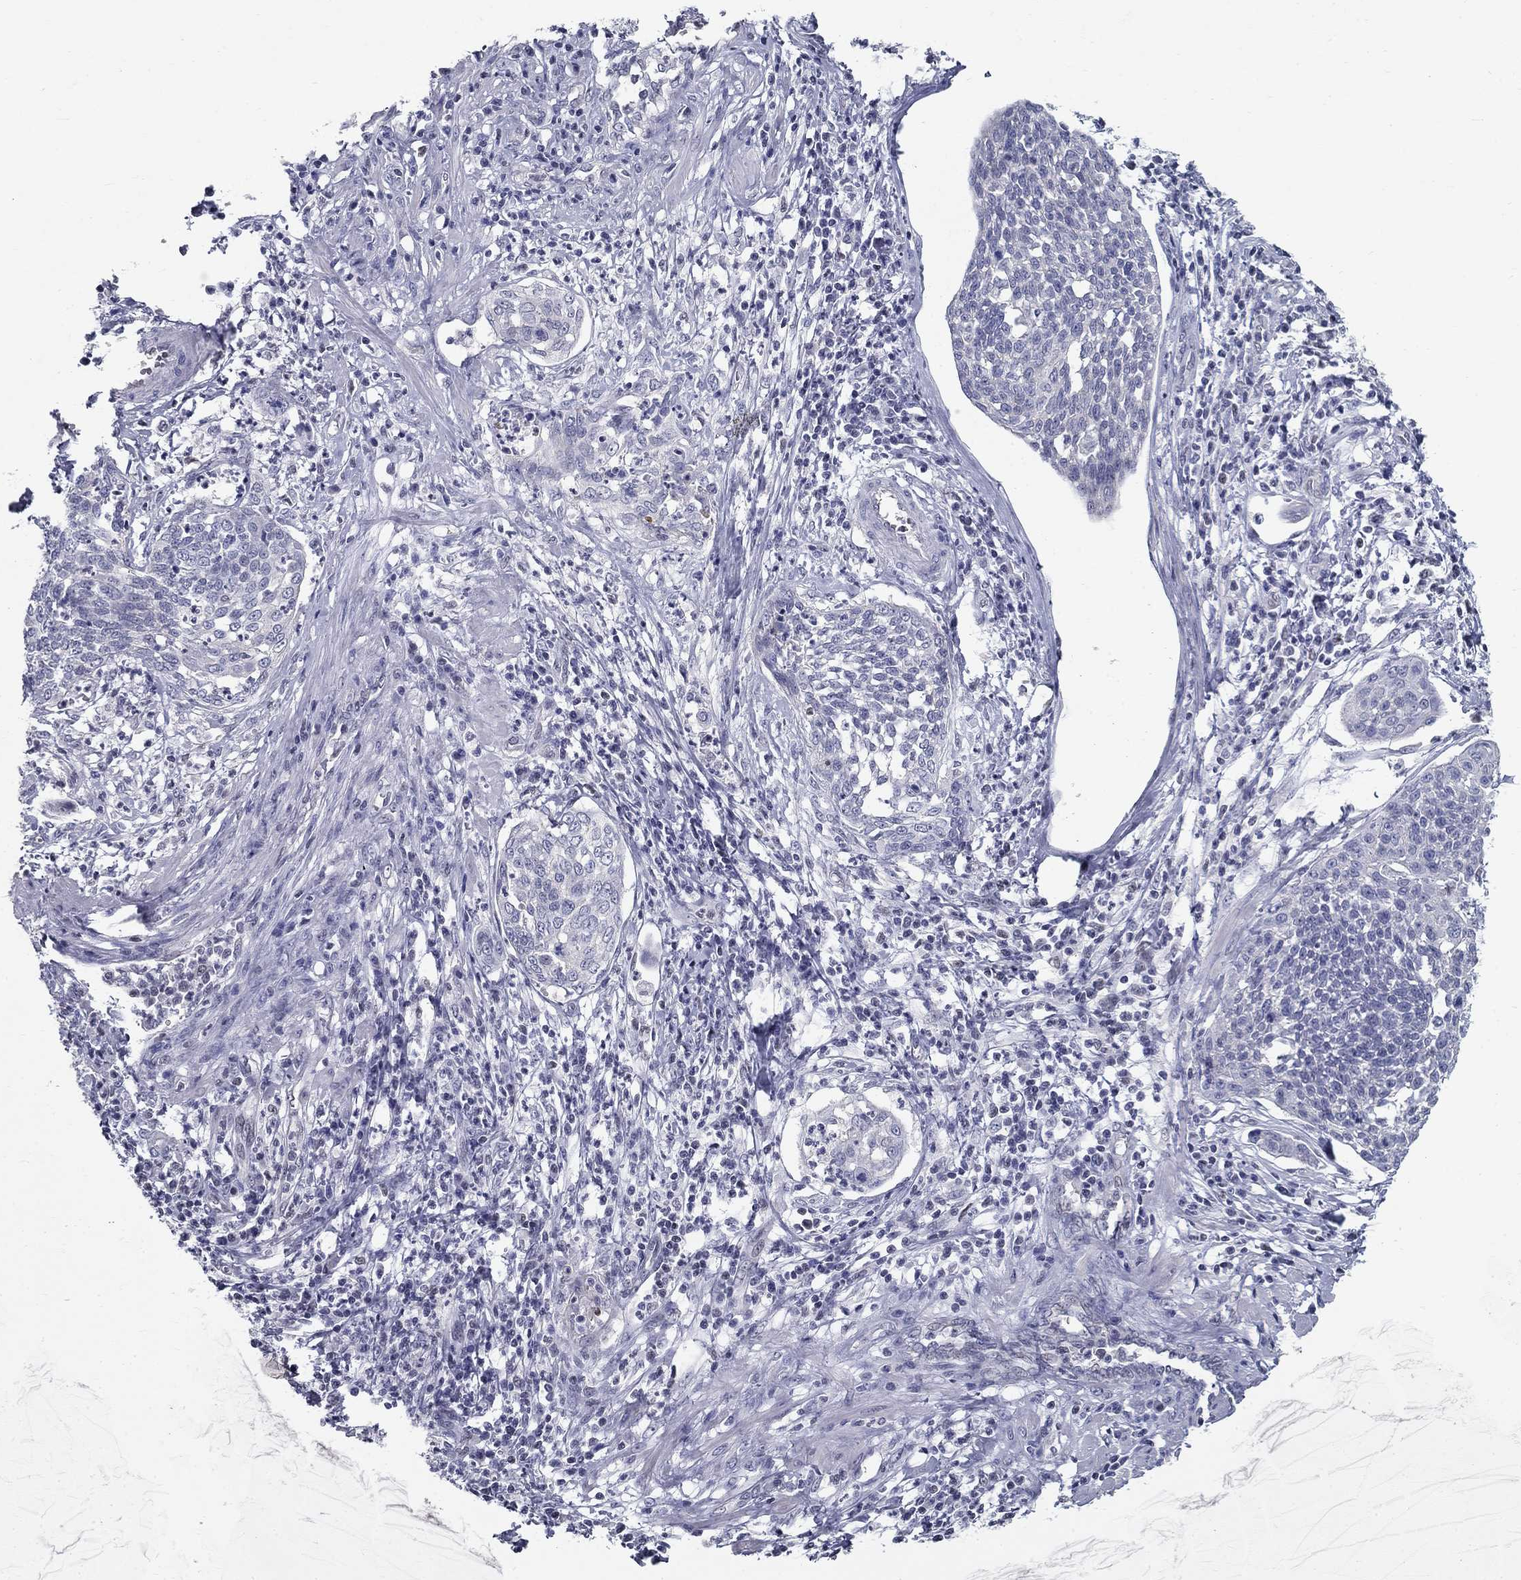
{"staining": {"intensity": "negative", "quantity": "none", "location": "none"}, "tissue": "cervical cancer", "cell_type": "Tumor cells", "image_type": "cancer", "snomed": [{"axis": "morphology", "description": "Squamous cell carcinoma, NOS"}, {"axis": "topography", "description": "Cervix"}], "caption": "High power microscopy micrograph of an immunohistochemistry histopathology image of cervical cancer (squamous cell carcinoma), revealing no significant staining in tumor cells.", "gene": "GUCA1A", "patient": {"sex": "female", "age": 34}}